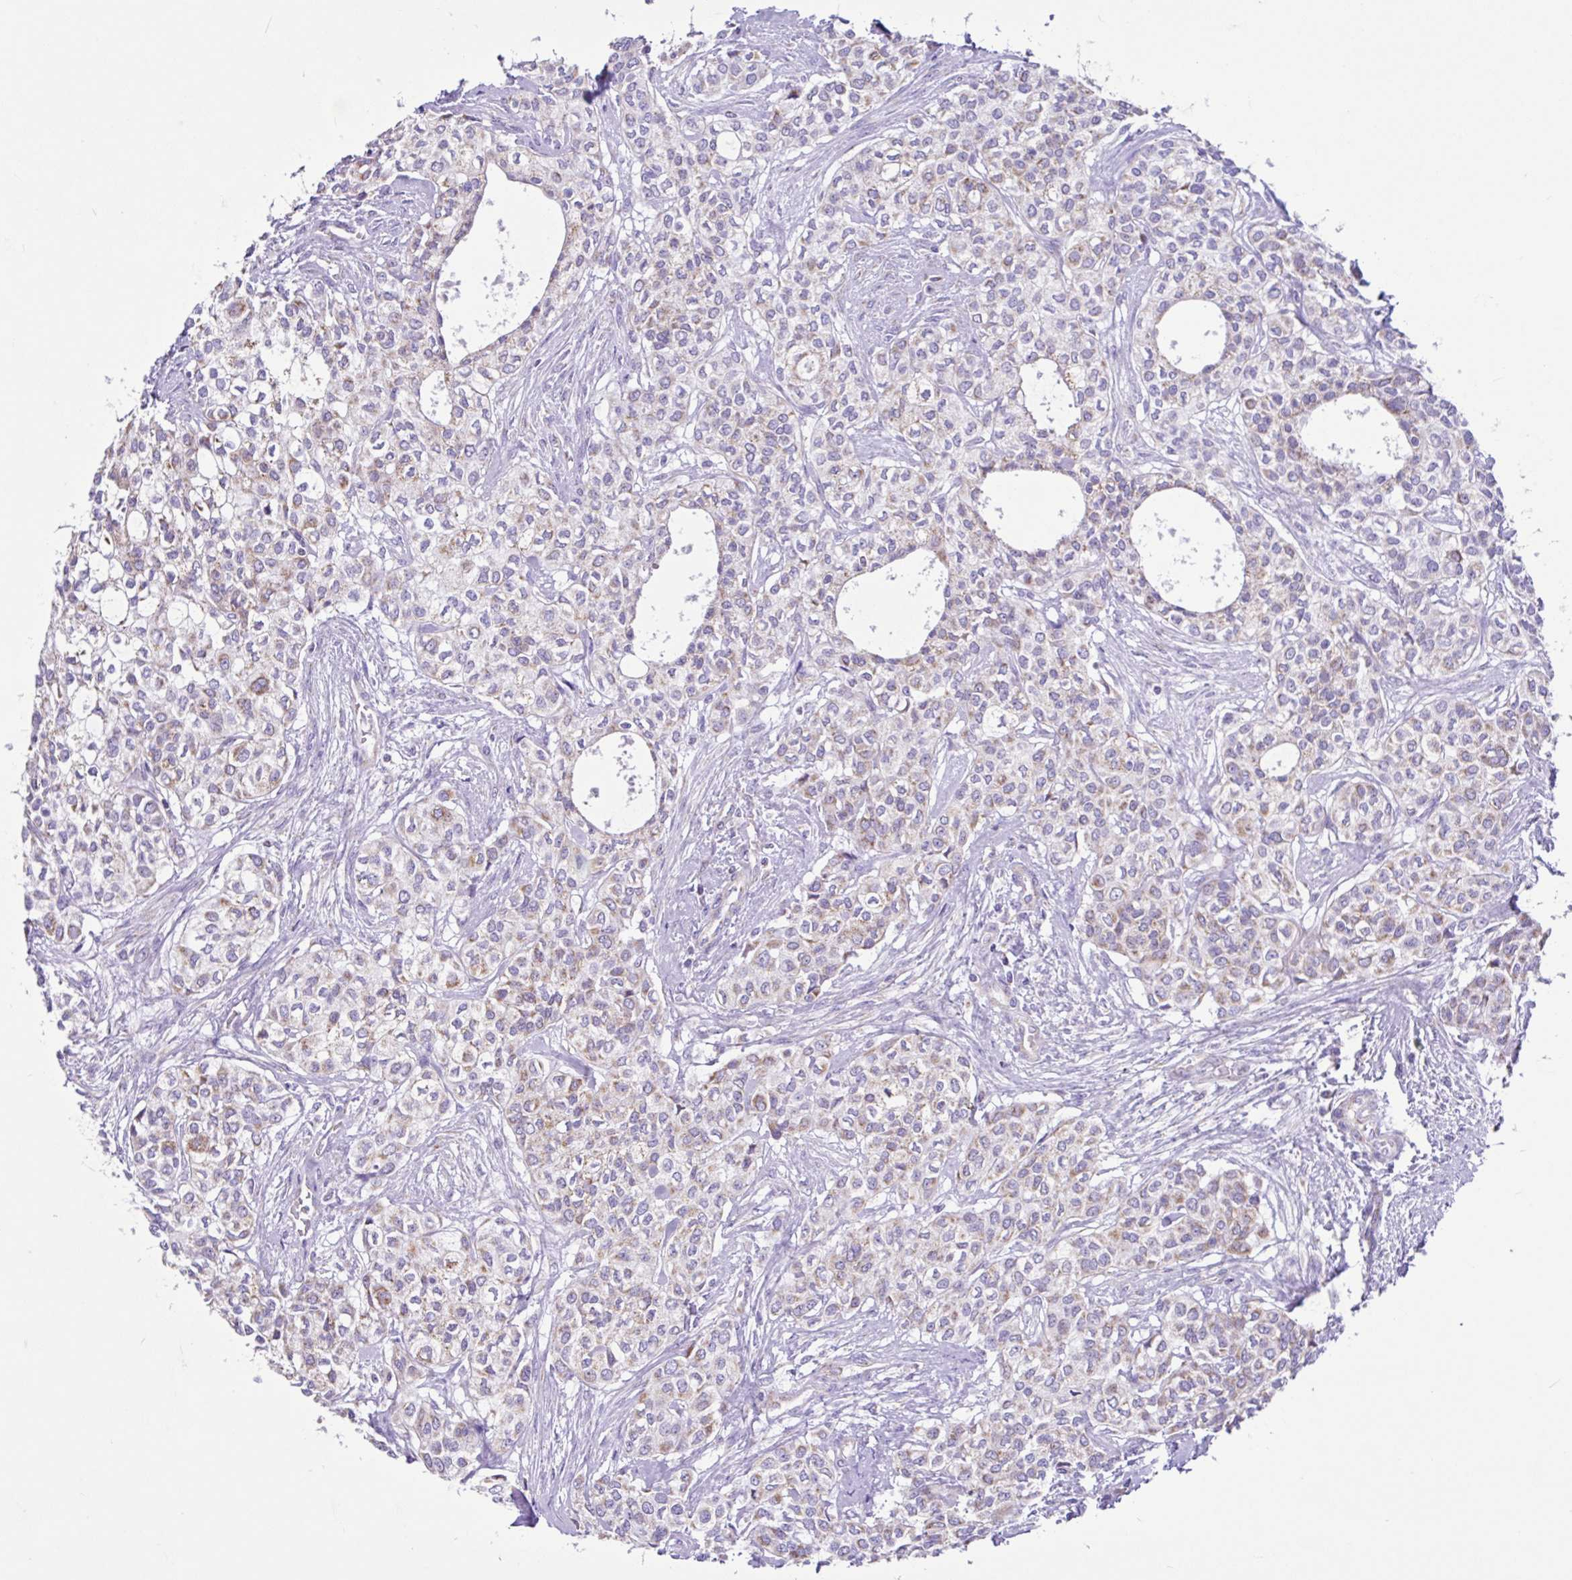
{"staining": {"intensity": "moderate", "quantity": "25%-75%", "location": "cytoplasmic/membranous"}, "tissue": "head and neck cancer", "cell_type": "Tumor cells", "image_type": "cancer", "snomed": [{"axis": "morphology", "description": "Adenocarcinoma, NOS"}, {"axis": "topography", "description": "Head-Neck"}], "caption": "Immunohistochemical staining of human head and neck adenocarcinoma reveals medium levels of moderate cytoplasmic/membranous expression in approximately 25%-75% of tumor cells.", "gene": "NDUFS2", "patient": {"sex": "male", "age": 81}}